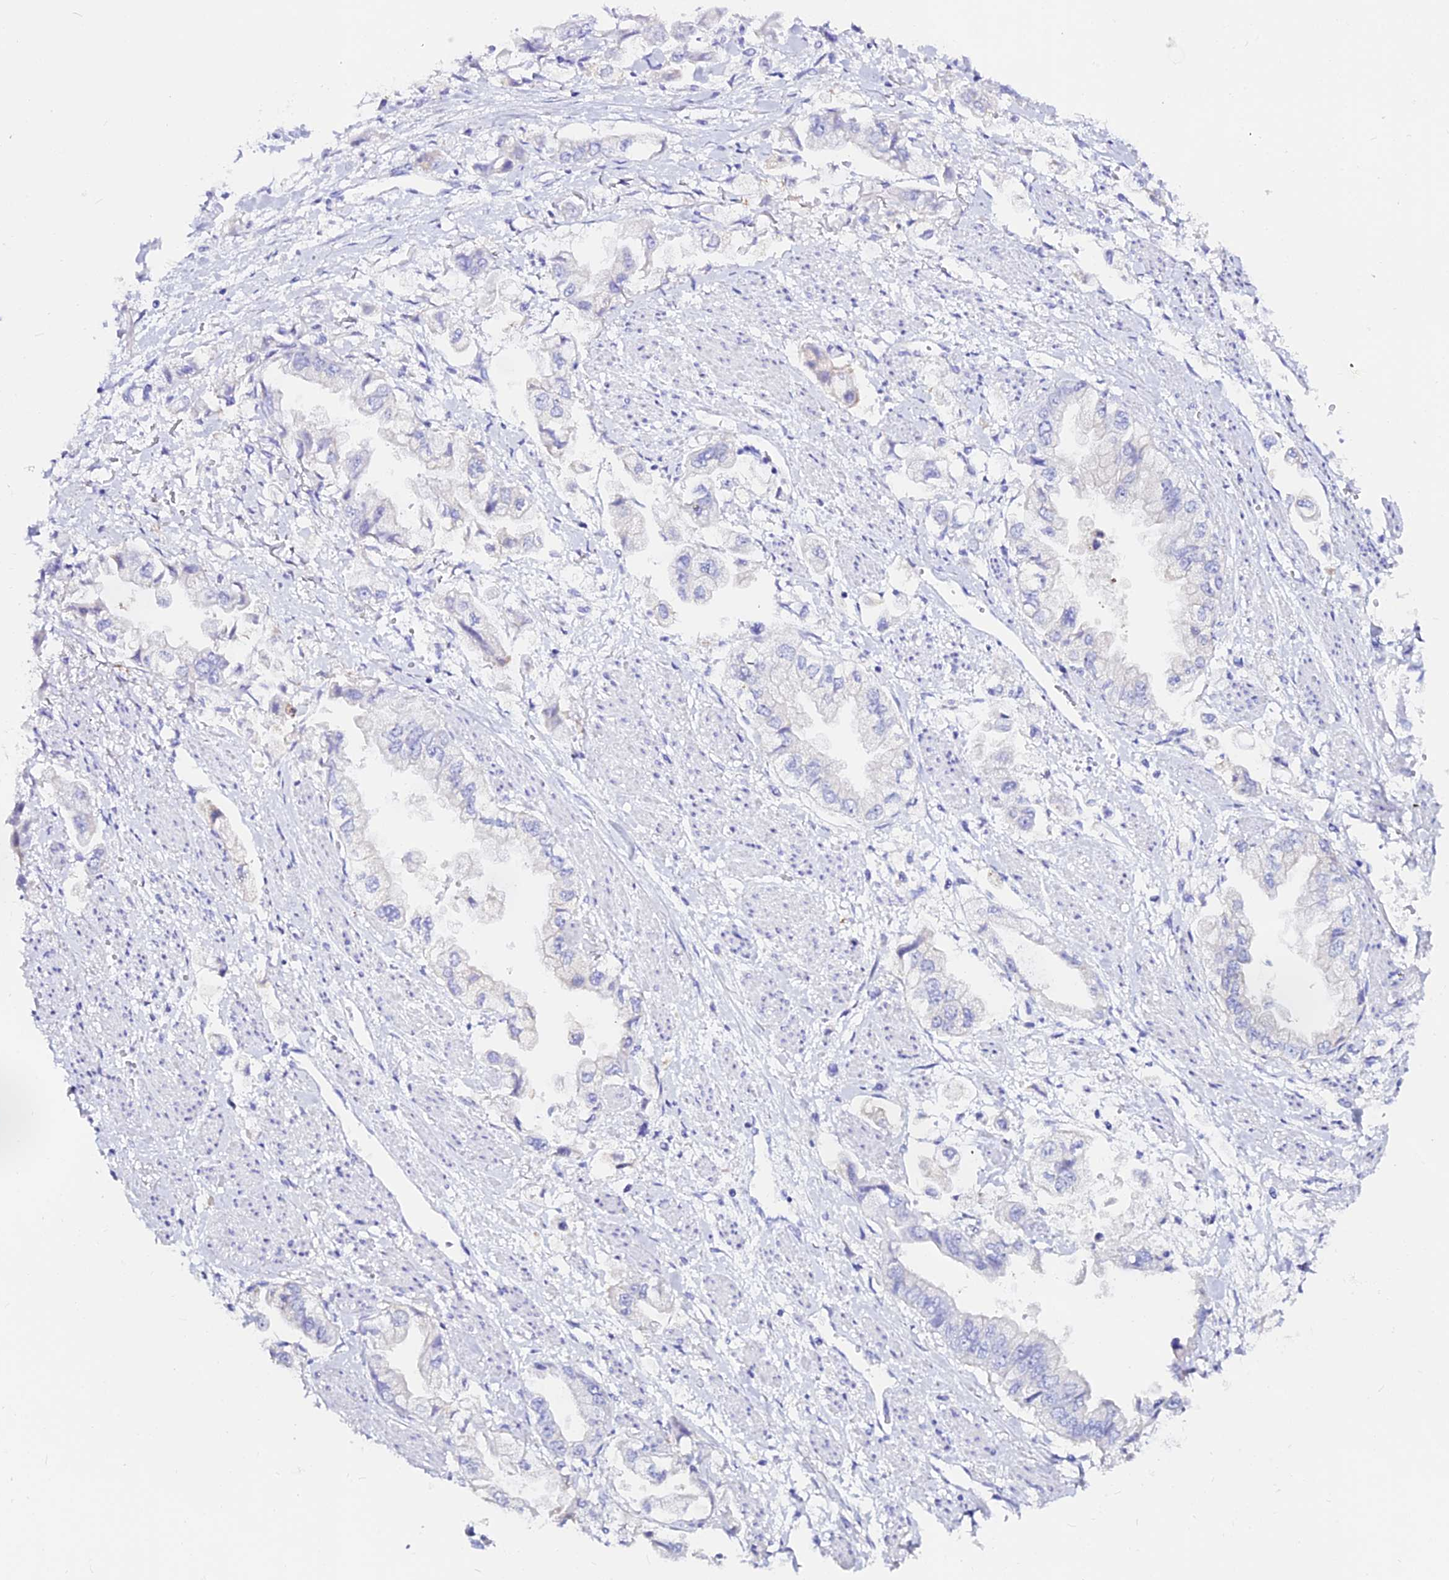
{"staining": {"intensity": "negative", "quantity": "none", "location": "none"}, "tissue": "stomach cancer", "cell_type": "Tumor cells", "image_type": "cancer", "snomed": [{"axis": "morphology", "description": "Adenocarcinoma, NOS"}, {"axis": "topography", "description": "Stomach"}], "caption": "Adenocarcinoma (stomach) was stained to show a protein in brown. There is no significant expression in tumor cells.", "gene": "OR4D5", "patient": {"sex": "male", "age": 62}}